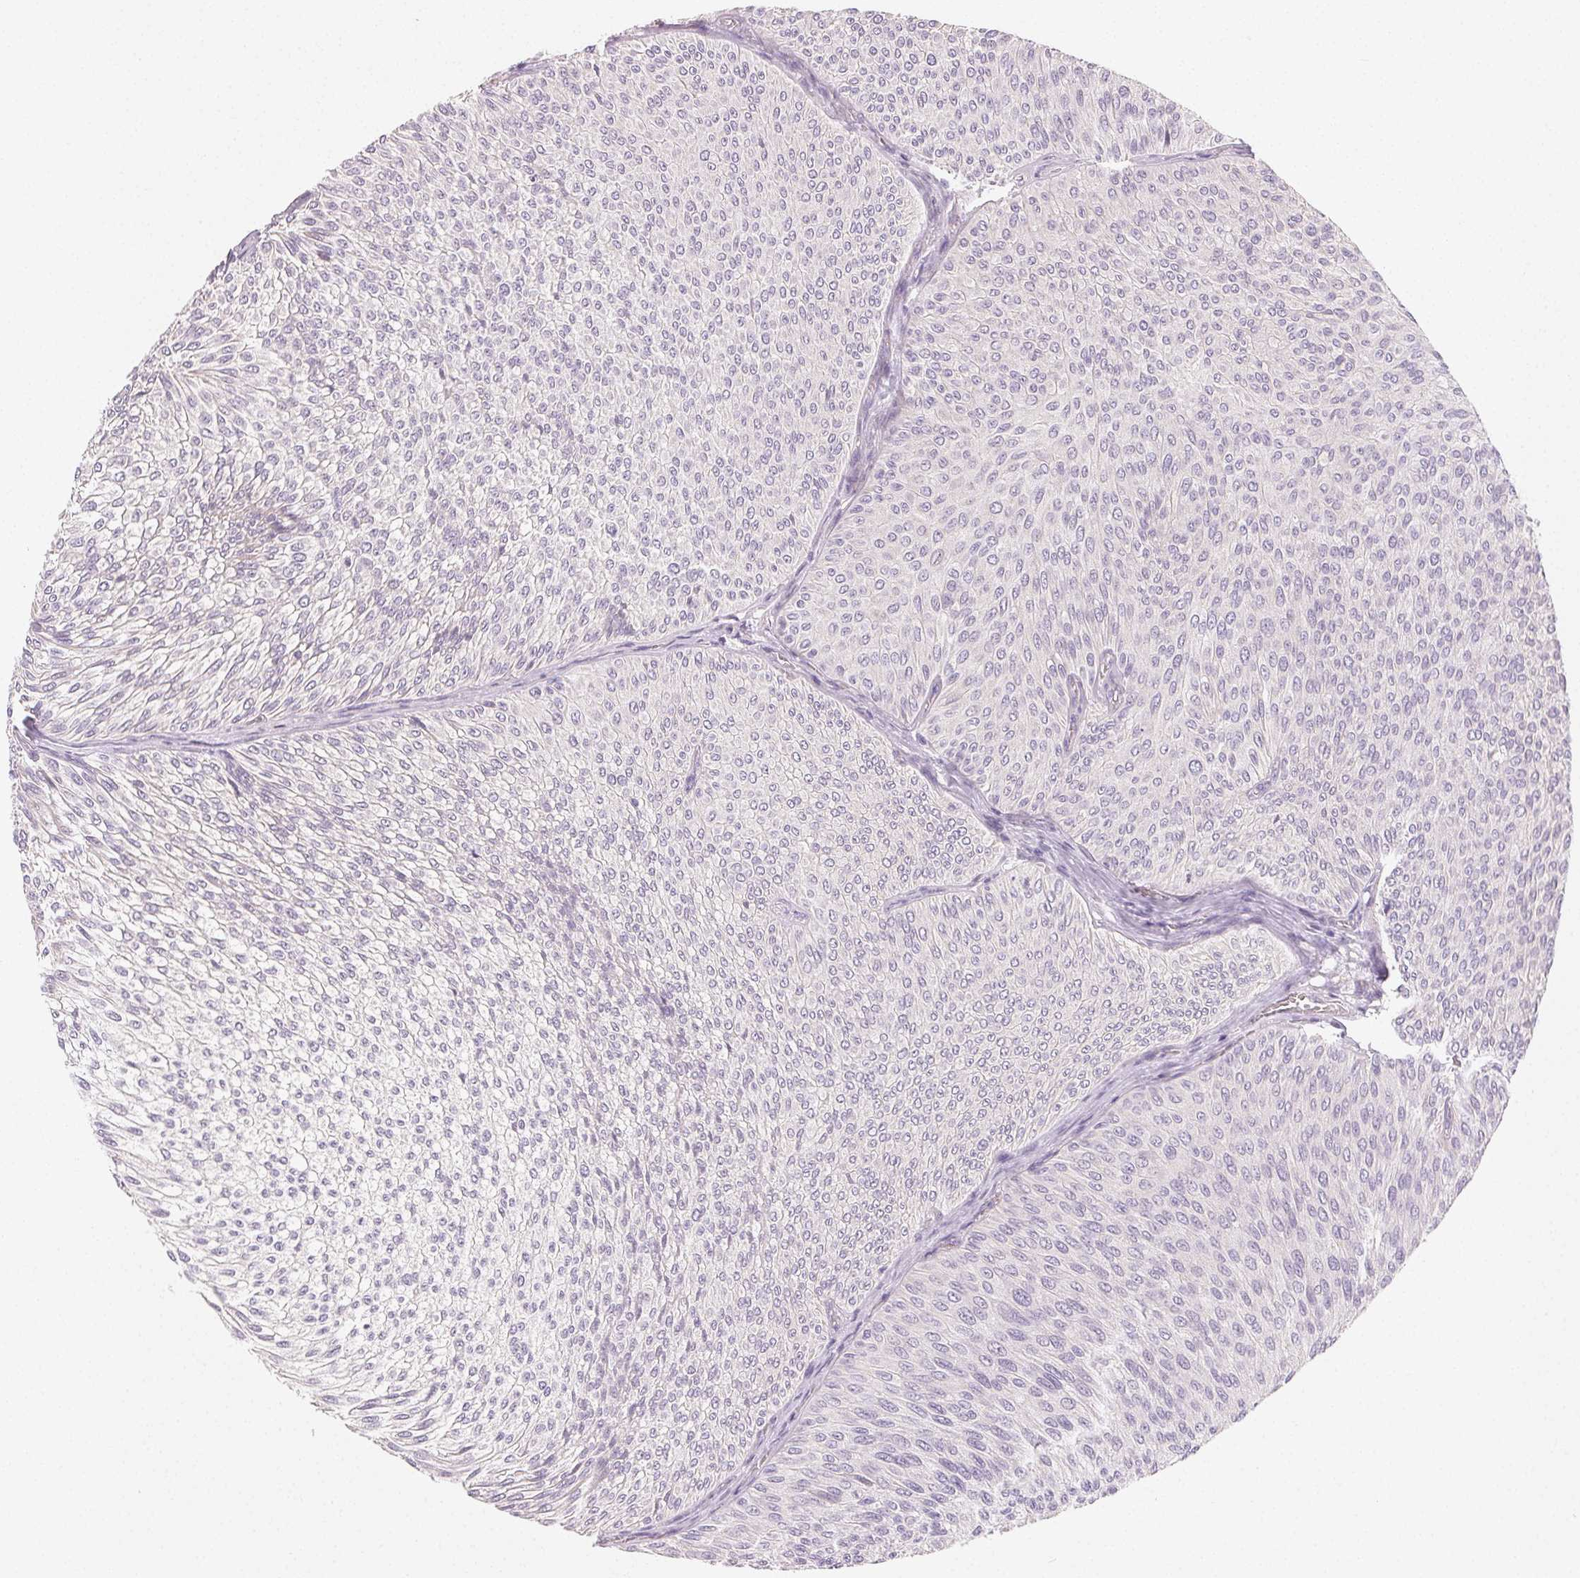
{"staining": {"intensity": "negative", "quantity": "none", "location": "none"}, "tissue": "urothelial cancer", "cell_type": "Tumor cells", "image_type": "cancer", "snomed": [{"axis": "morphology", "description": "Urothelial carcinoma, Low grade"}, {"axis": "topography", "description": "Urinary bladder"}], "caption": "High magnification brightfield microscopy of urothelial cancer stained with DAB (brown) and counterstained with hematoxylin (blue): tumor cells show no significant expression. (Stains: DAB immunohistochemistry with hematoxylin counter stain, Microscopy: brightfield microscopy at high magnification).", "gene": "MYBL1", "patient": {"sex": "male", "age": 91}}